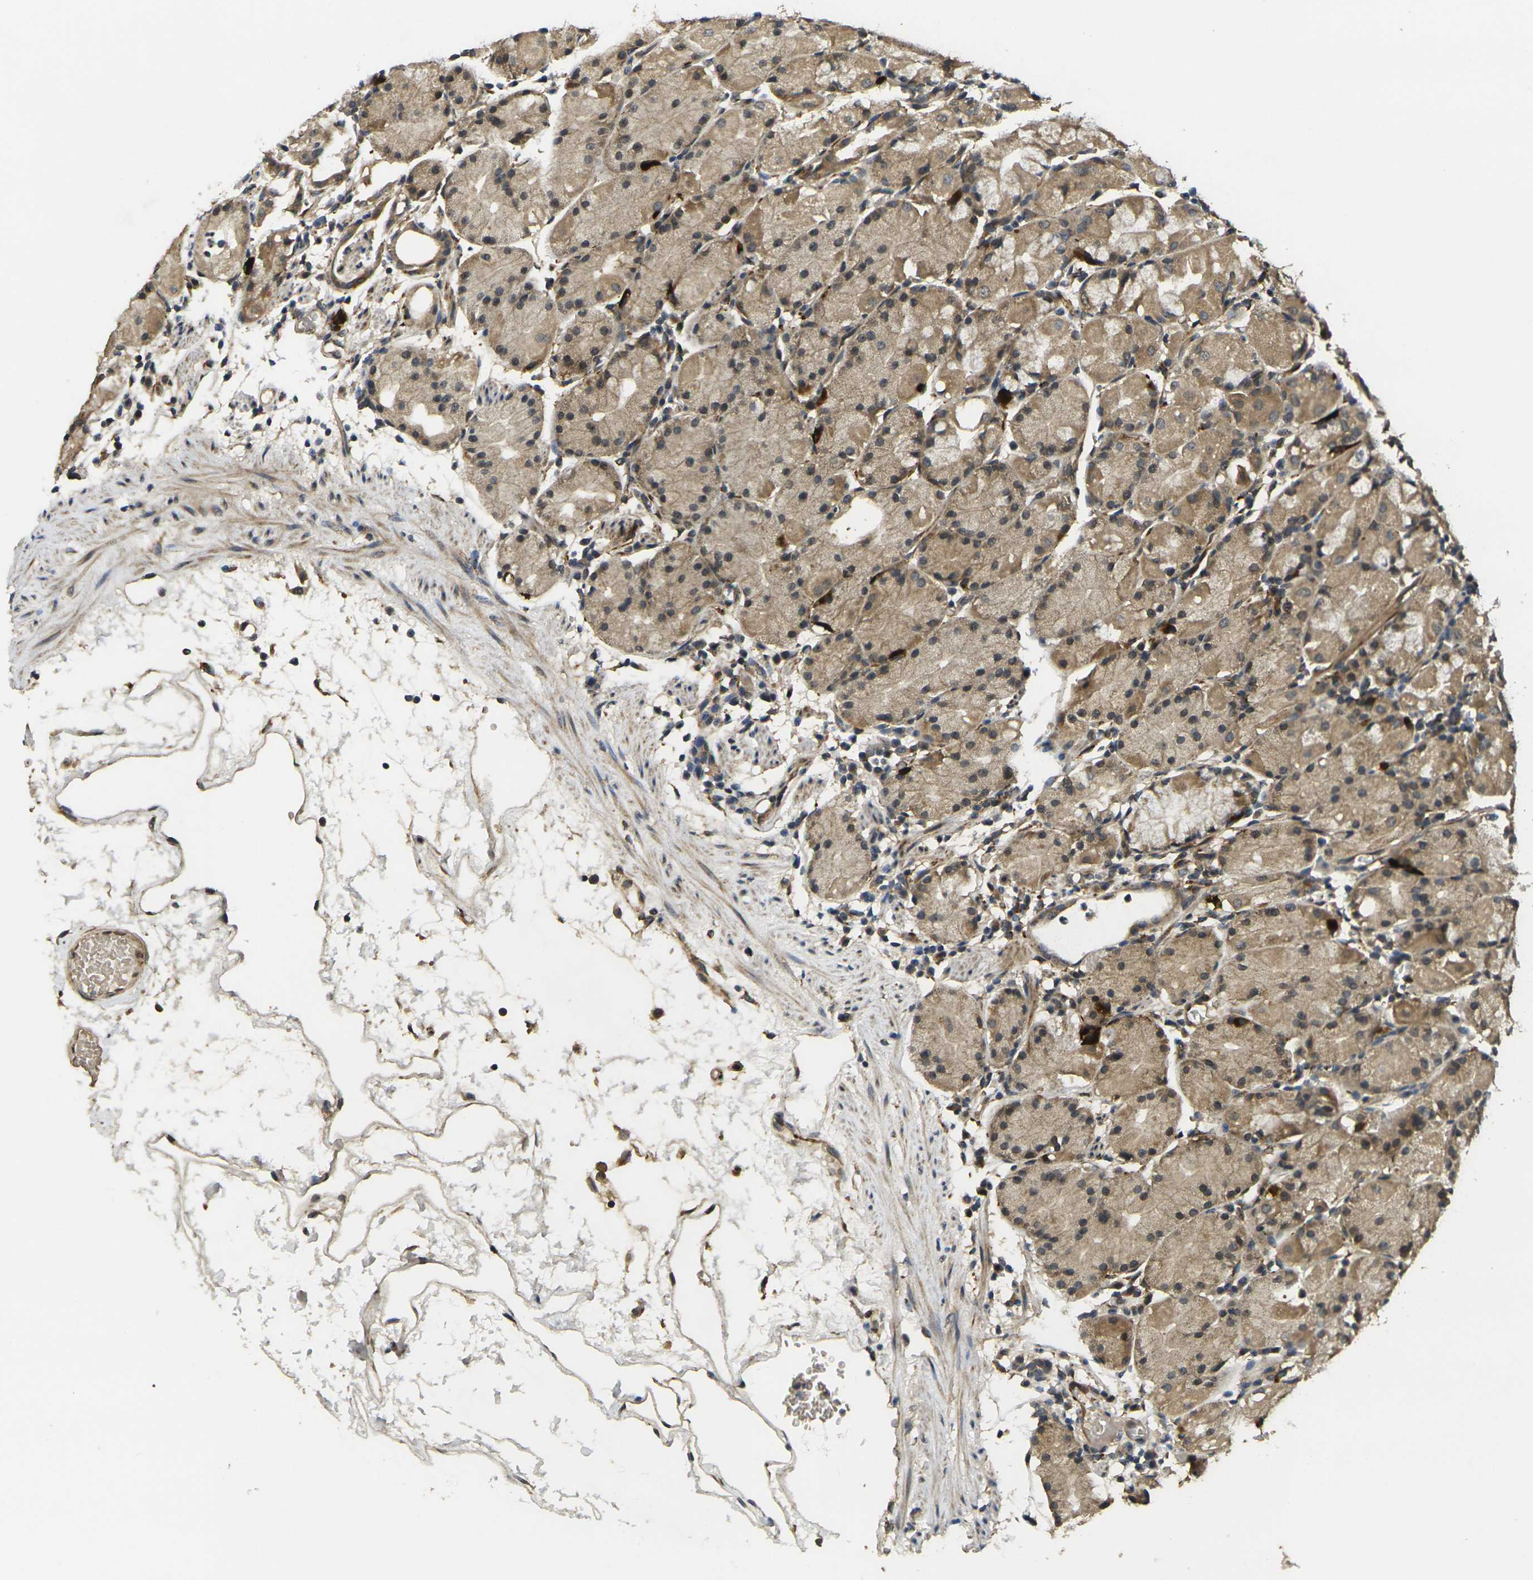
{"staining": {"intensity": "strong", "quantity": ">75%", "location": "cytoplasmic/membranous"}, "tissue": "stomach", "cell_type": "Glandular cells", "image_type": "normal", "snomed": [{"axis": "morphology", "description": "Normal tissue, NOS"}, {"axis": "topography", "description": "Stomach"}, {"axis": "topography", "description": "Stomach, lower"}], "caption": "Protein staining displays strong cytoplasmic/membranous positivity in about >75% of glandular cells in unremarkable stomach. (brown staining indicates protein expression, while blue staining denotes nuclei).", "gene": "FUT11", "patient": {"sex": "female", "age": 75}}